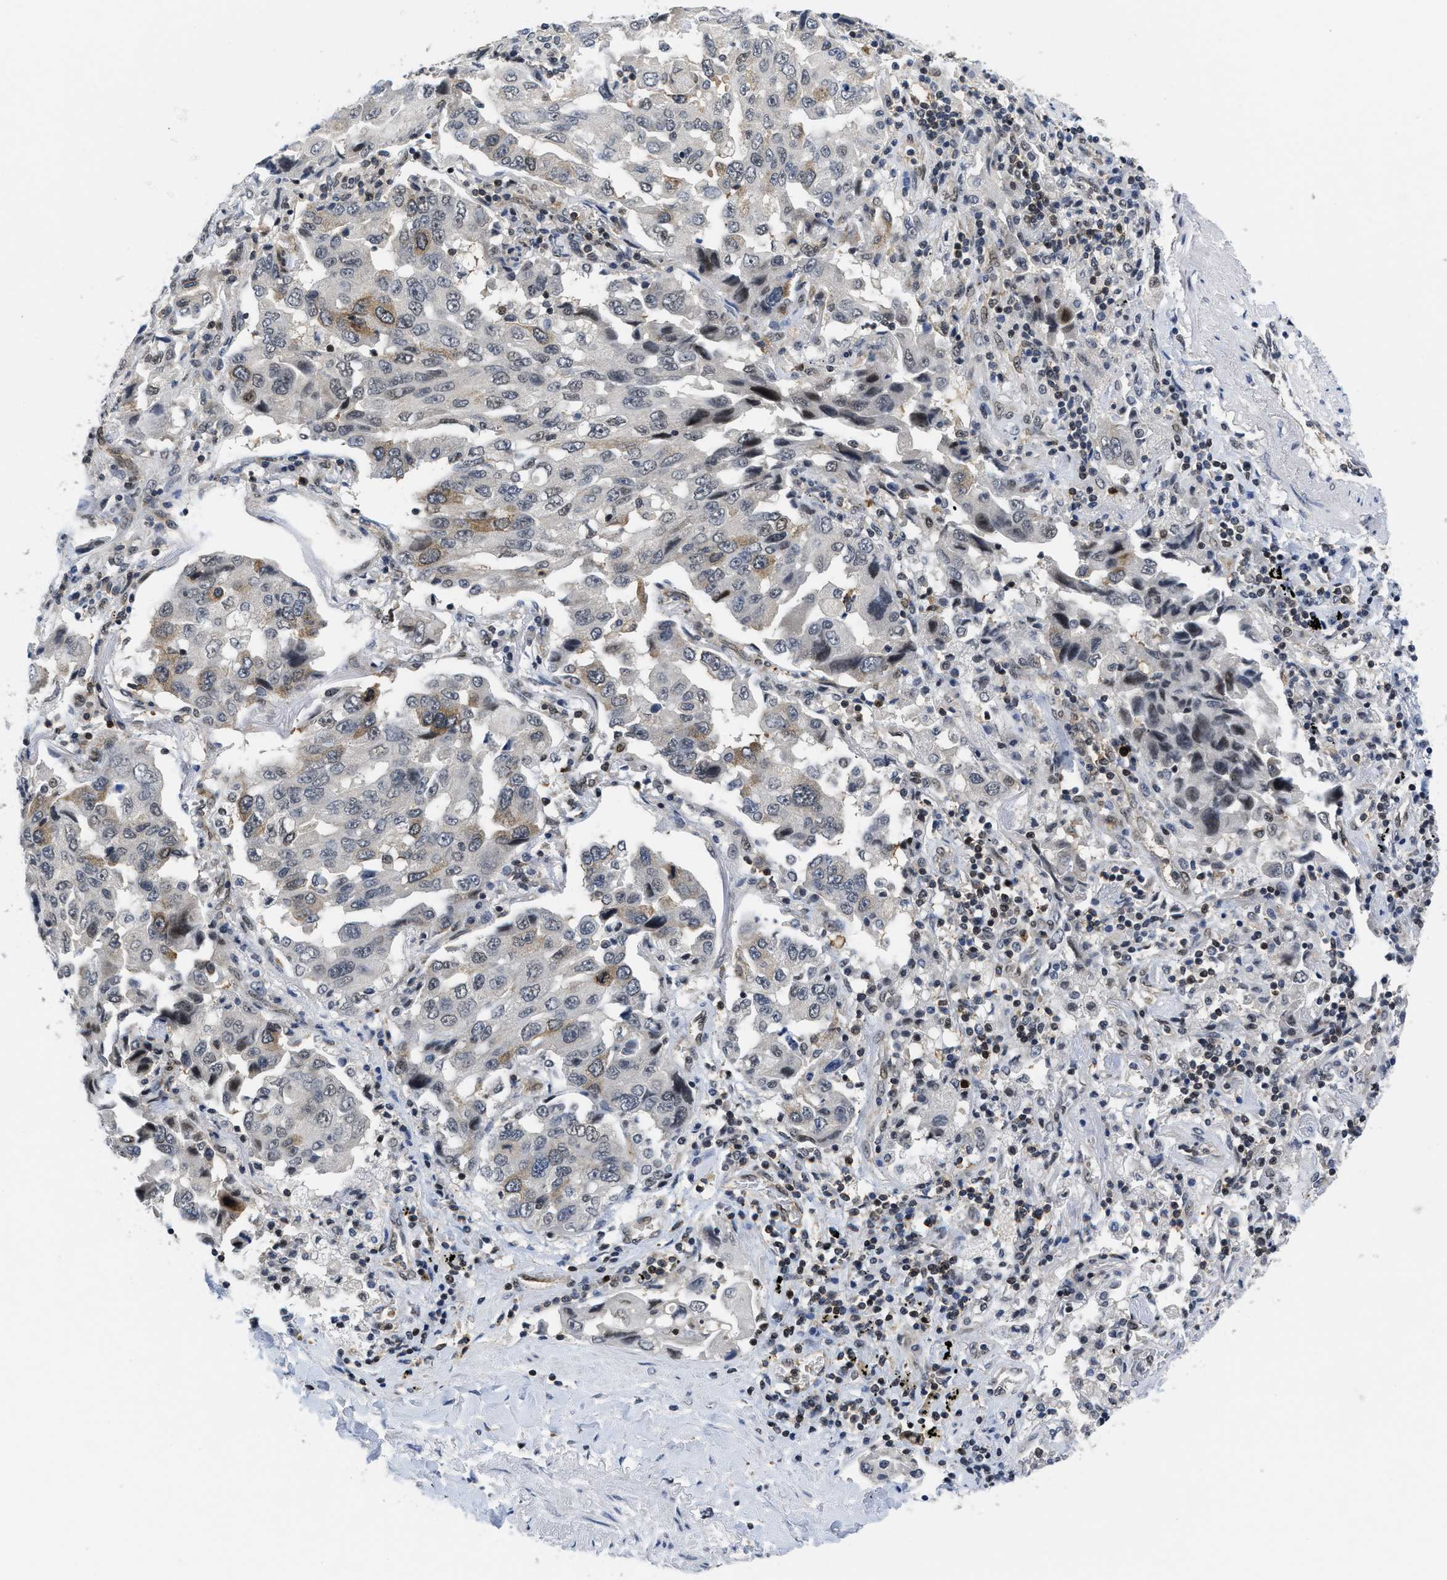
{"staining": {"intensity": "moderate", "quantity": "<25%", "location": "cytoplasmic/membranous"}, "tissue": "lung cancer", "cell_type": "Tumor cells", "image_type": "cancer", "snomed": [{"axis": "morphology", "description": "Adenocarcinoma, NOS"}, {"axis": "topography", "description": "Lung"}], "caption": "This is a photomicrograph of immunohistochemistry staining of lung cancer, which shows moderate positivity in the cytoplasmic/membranous of tumor cells.", "gene": "HIF1A", "patient": {"sex": "female", "age": 65}}